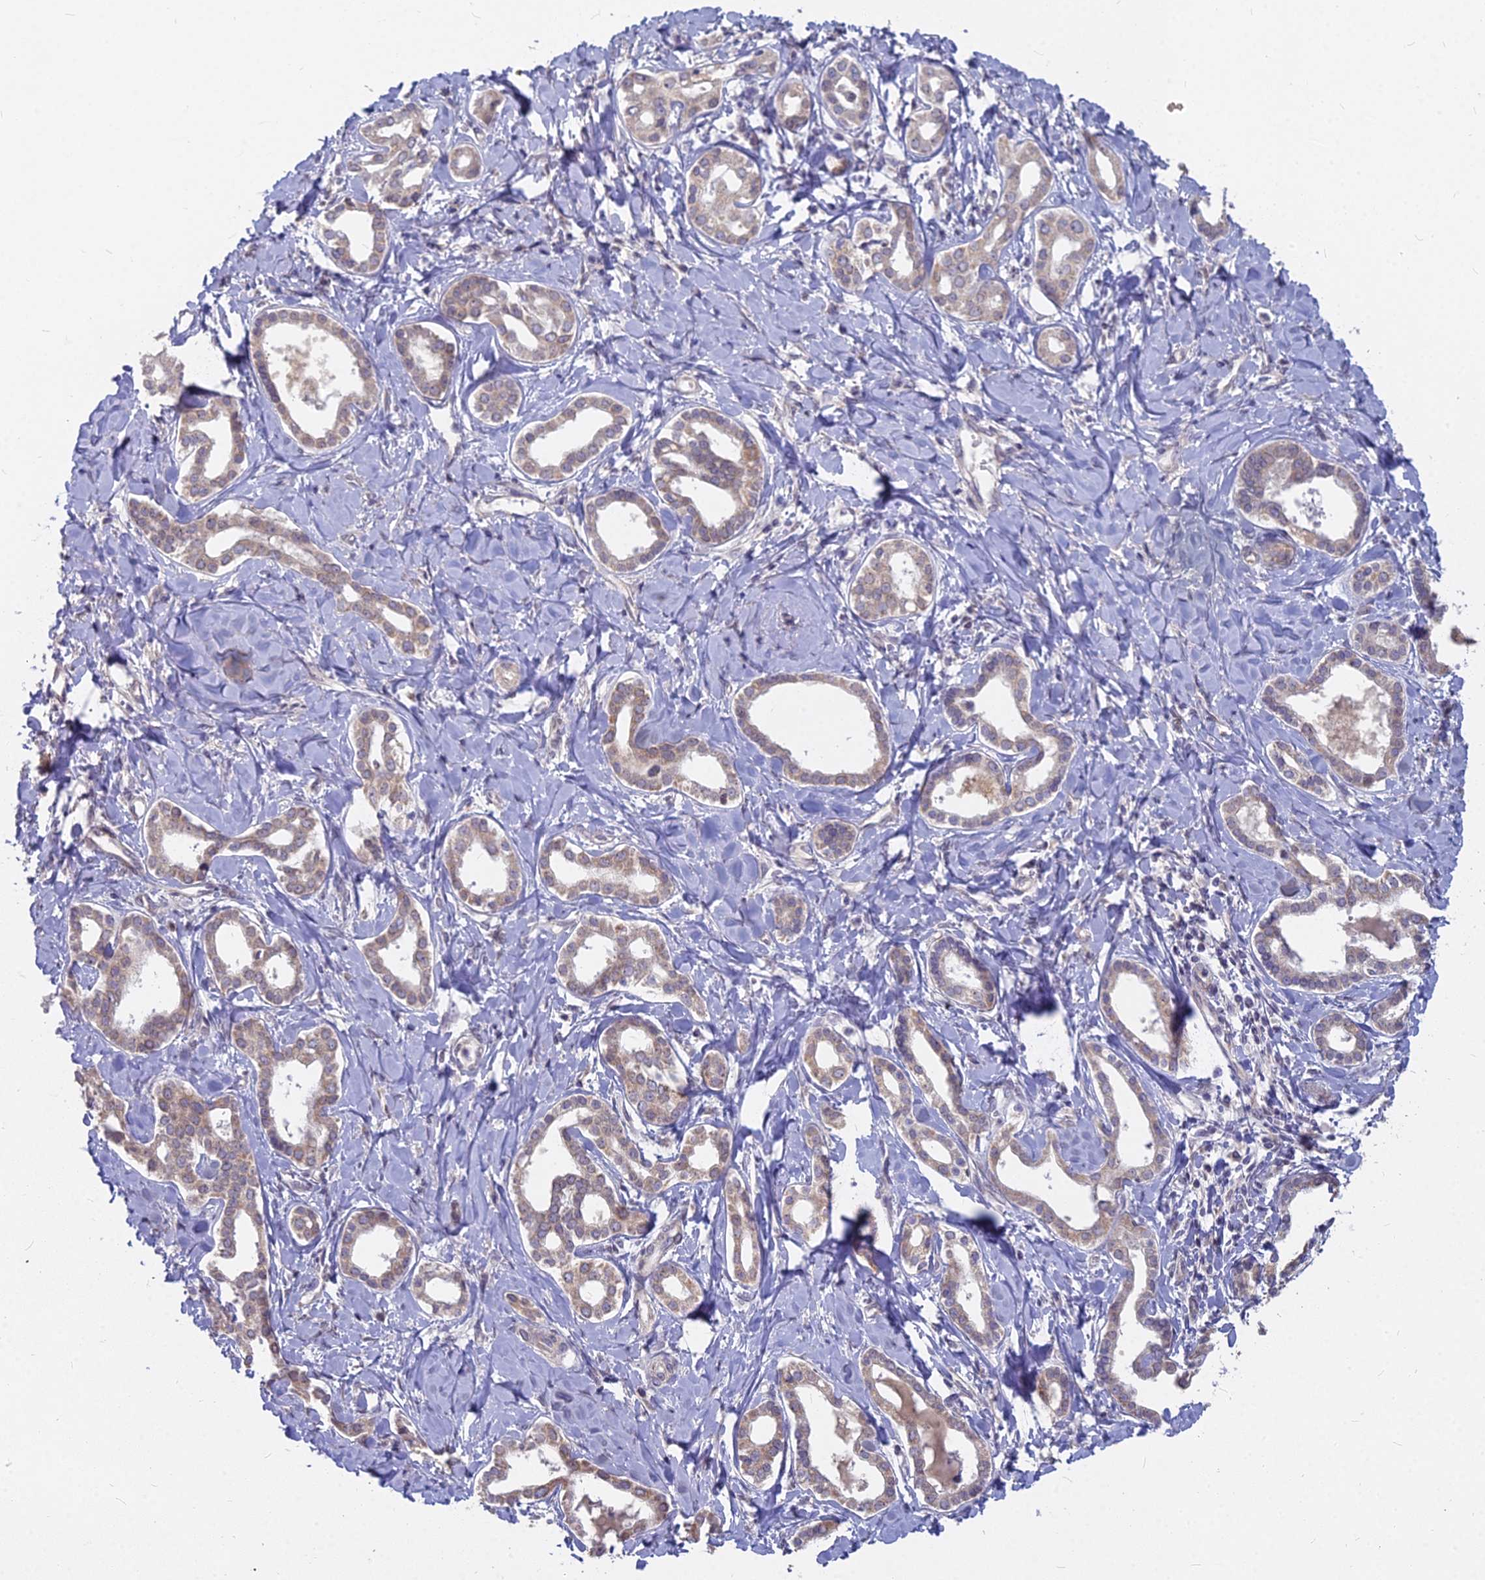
{"staining": {"intensity": "weak", "quantity": "25%-75%", "location": "cytoplasmic/membranous"}, "tissue": "liver cancer", "cell_type": "Tumor cells", "image_type": "cancer", "snomed": [{"axis": "morphology", "description": "Cholangiocarcinoma"}, {"axis": "topography", "description": "Liver"}], "caption": "Brown immunohistochemical staining in liver cancer shows weak cytoplasmic/membranous expression in about 25%-75% of tumor cells.", "gene": "MICU2", "patient": {"sex": "female", "age": 77}}